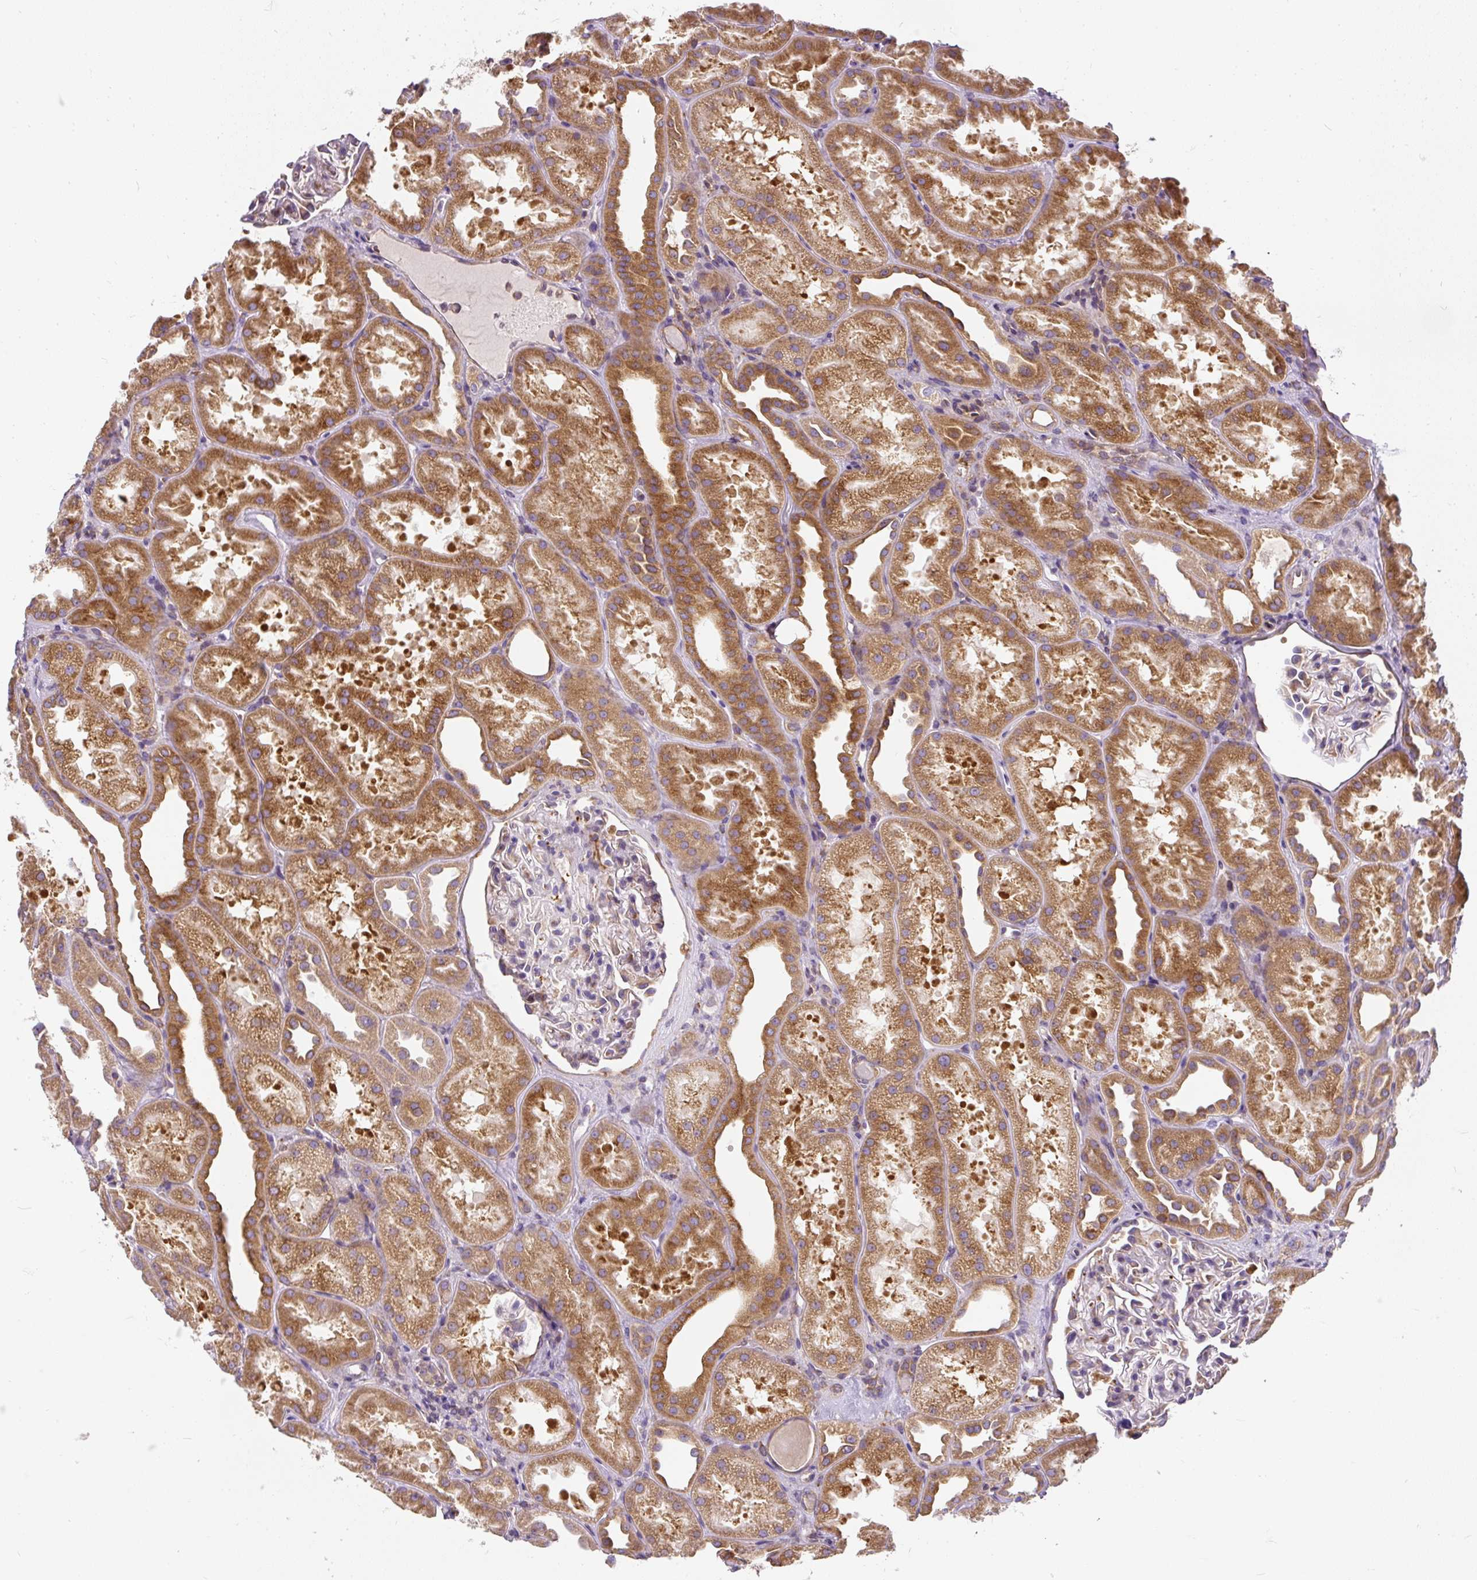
{"staining": {"intensity": "weak", "quantity": "25%-75%", "location": "cytoplasmic/membranous"}, "tissue": "kidney", "cell_type": "Cells in glomeruli", "image_type": "normal", "snomed": [{"axis": "morphology", "description": "Normal tissue, NOS"}, {"axis": "topography", "description": "Kidney"}], "caption": "A micrograph of kidney stained for a protein demonstrates weak cytoplasmic/membranous brown staining in cells in glomeruli.", "gene": "CYP20A1", "patient": {"sex": "male", "age": 61}}